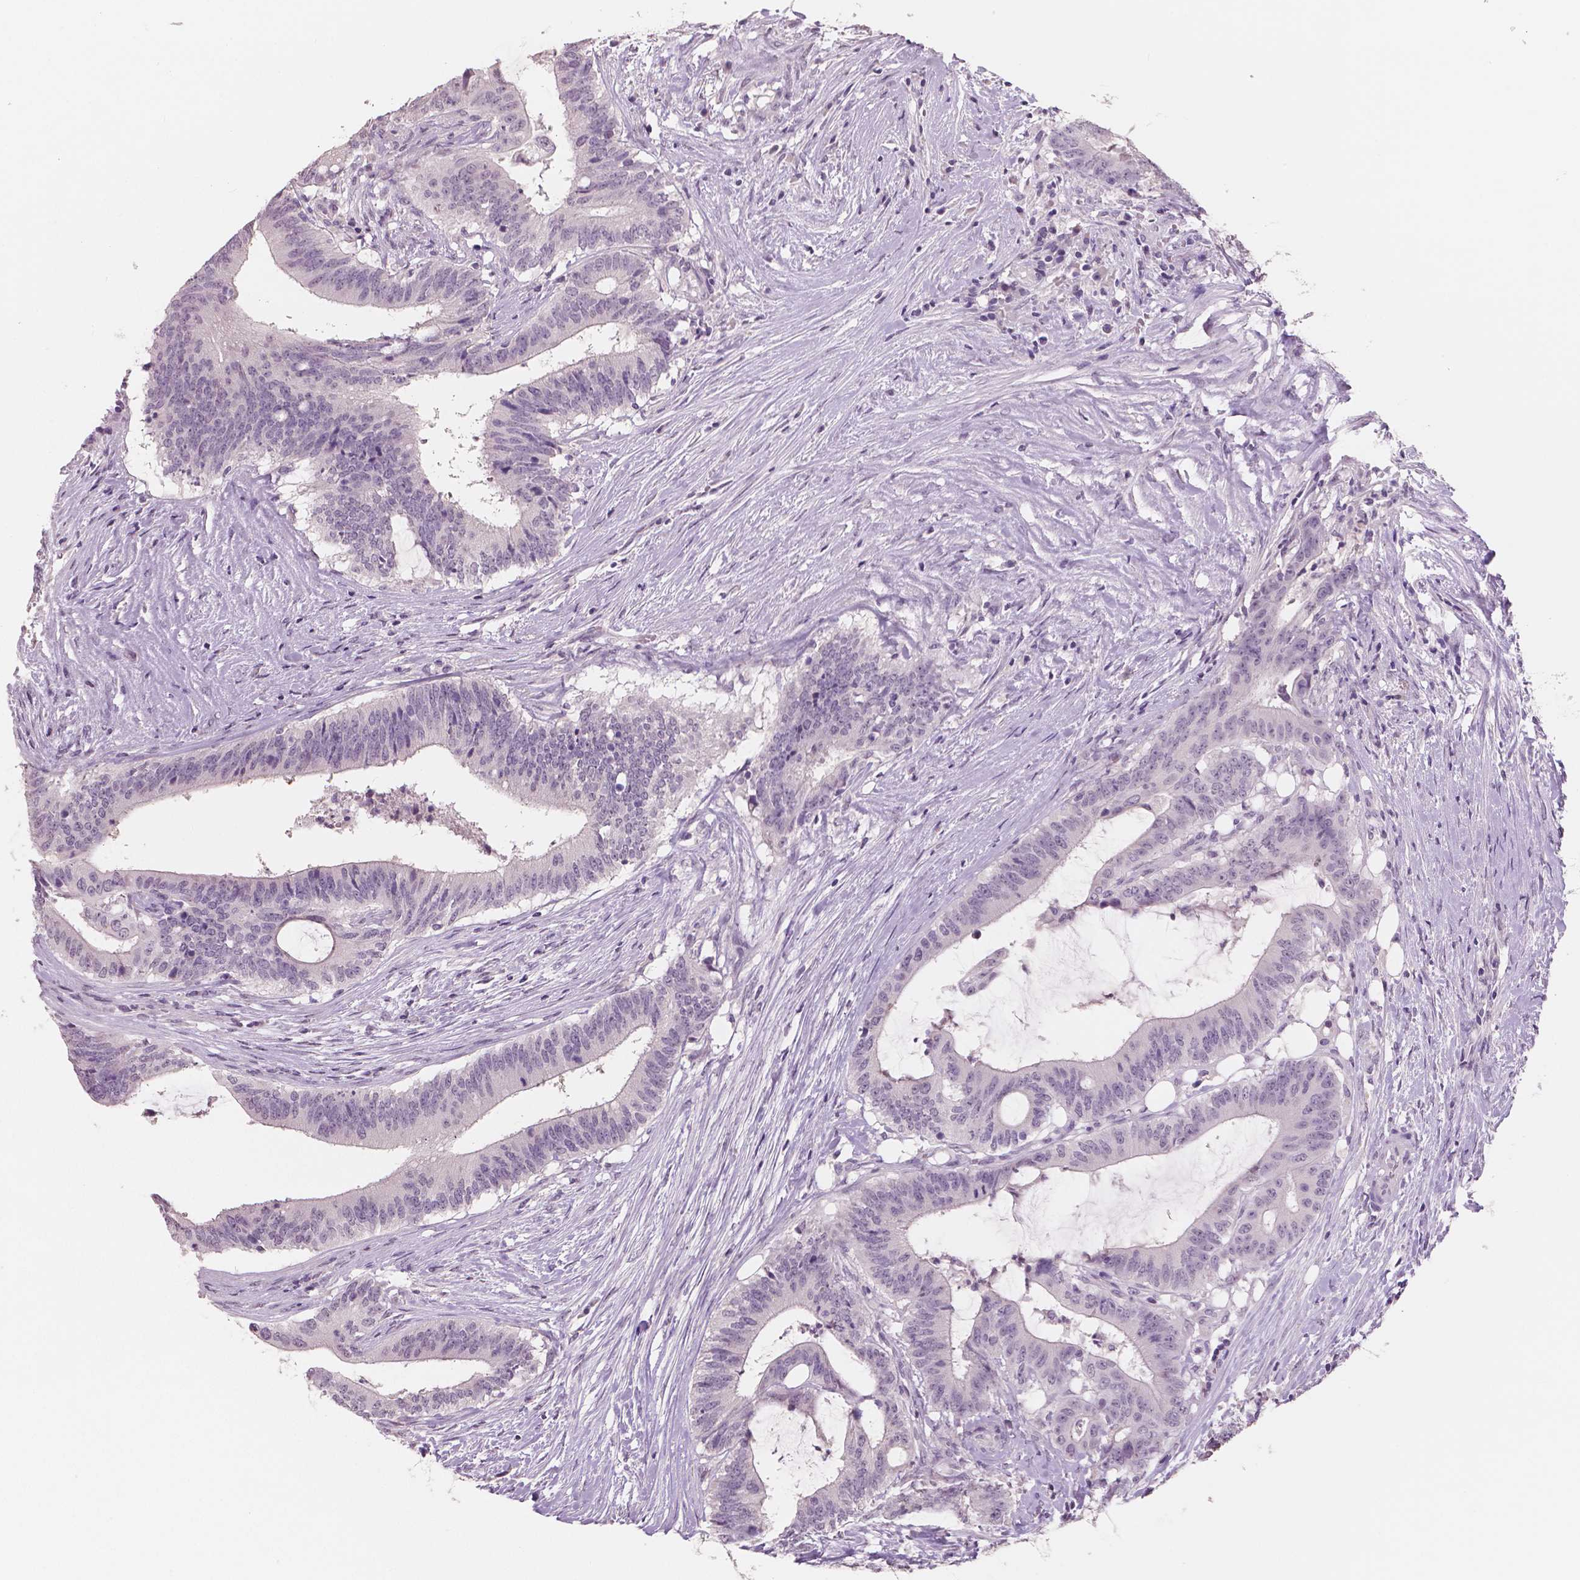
{"staining": {"intensity": "negative", "quantity": "none", "location": "none"}, "tissue": "colorectal cancer", "cell_type": "Tumor cells", "image_type": "cancer", "snomed": [{"axis": "morphology", "description": "Adenocarcinoma, NOS"}, {"axis": "topography", "description": "Colon"}], "caption": "Immunohistochemistry (IHC) photomicrograph of adenocarcinoma (colorectal) stained for a protein (brown), which demonstrates no positivity in tumor cells.", "gene": "NECAB1", "patient": {"sex": "female", "age": 43}}